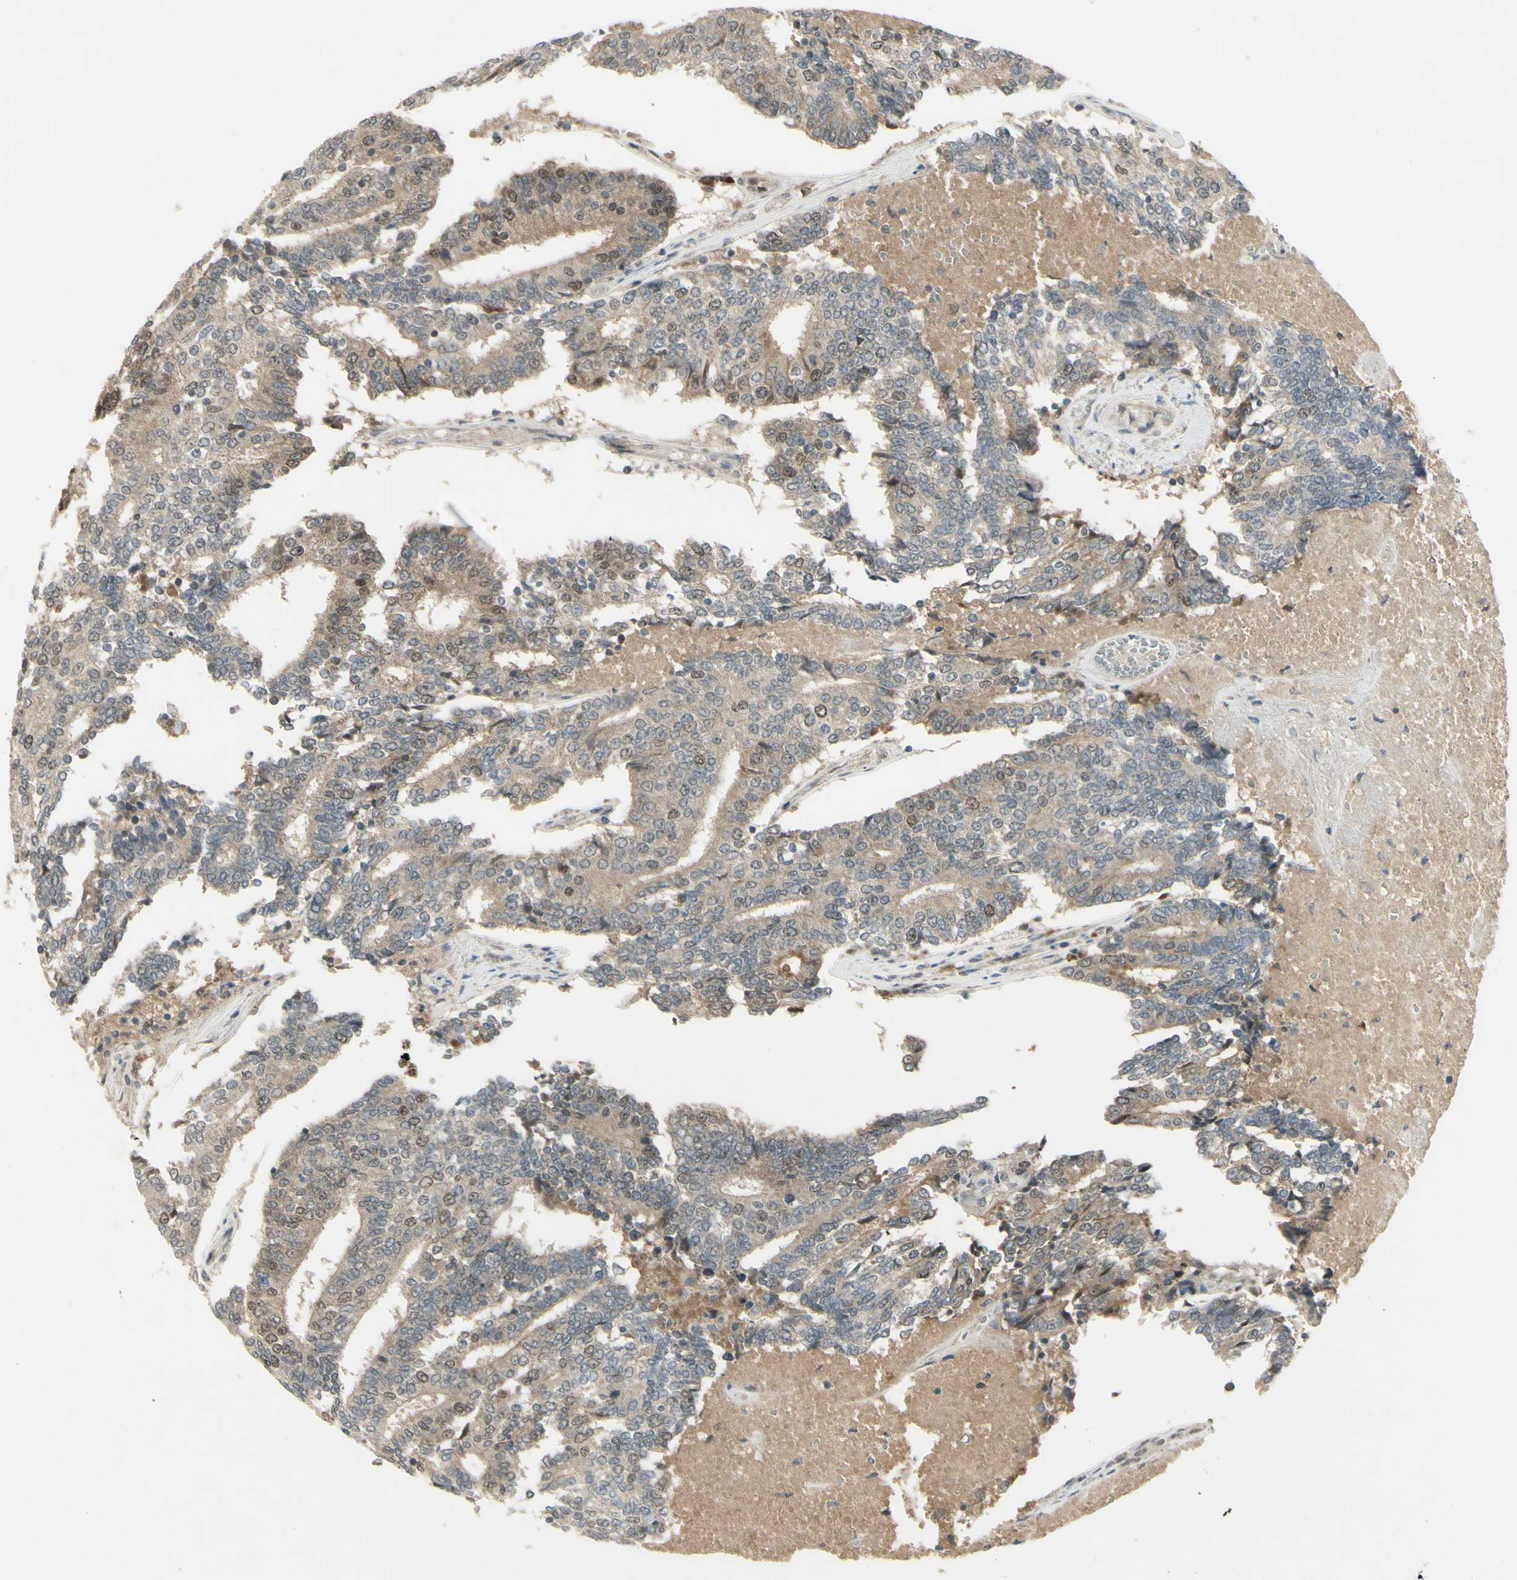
{"staining": {"intensity": "weak", "quantity": "<25%", "location": "nuclear"}, "tissue": "prostate cancer", "cell_type": "Tumor cells", "image_type": "cancer", "snomed": [{"axis": "morphology", "description": "Adenocarcinoma, High grade"}, {"axis": "topography", "description": "Prostate"}], "caption": "DAB immunohistochemical staining of prostate cancer (high-grade adenocarcinoma) reveals no significant staining in tumor cells.", "gene": "RAD18", "patient": {"sex": "male", "age": 55}}